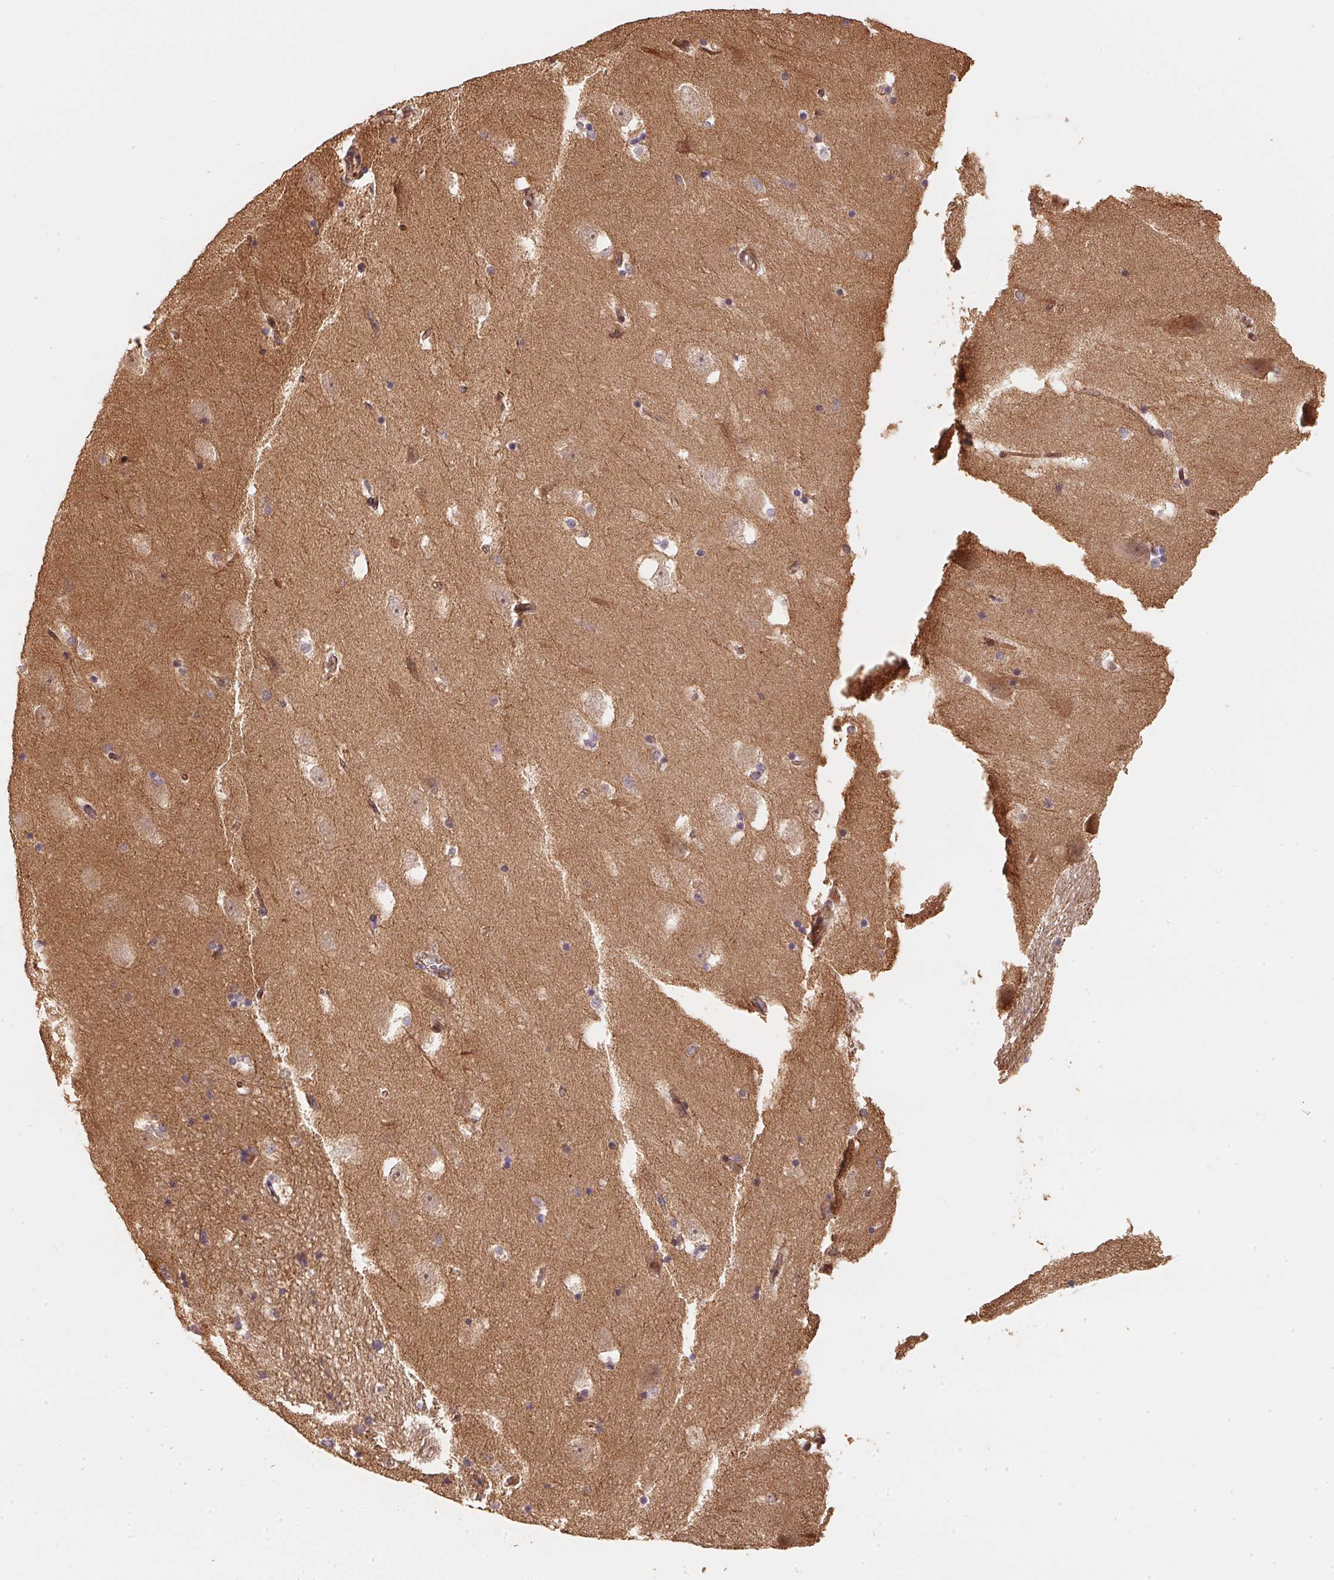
{"staining": {"intensity": "weak", "quantity": "<25%", "location": "cytoplasmic/membranous"}, "tissue": "hippocampus", "cell_type": "Glial cells", "image_type": "normal", "snomed": [{"axis": "morphology", "description": "Normal tissue, NOS"}, {"axis": "topography", "description": "Hippocampus"}], "caption": "Immunohistochemistry (IHC) histopathology image of unremarkable hippocampus: hippocampus stained with DAB exhibits no significant protein staining in glial cells.", "gene": "TMEM222", "patient": {"sex": "male", "age": 58}}